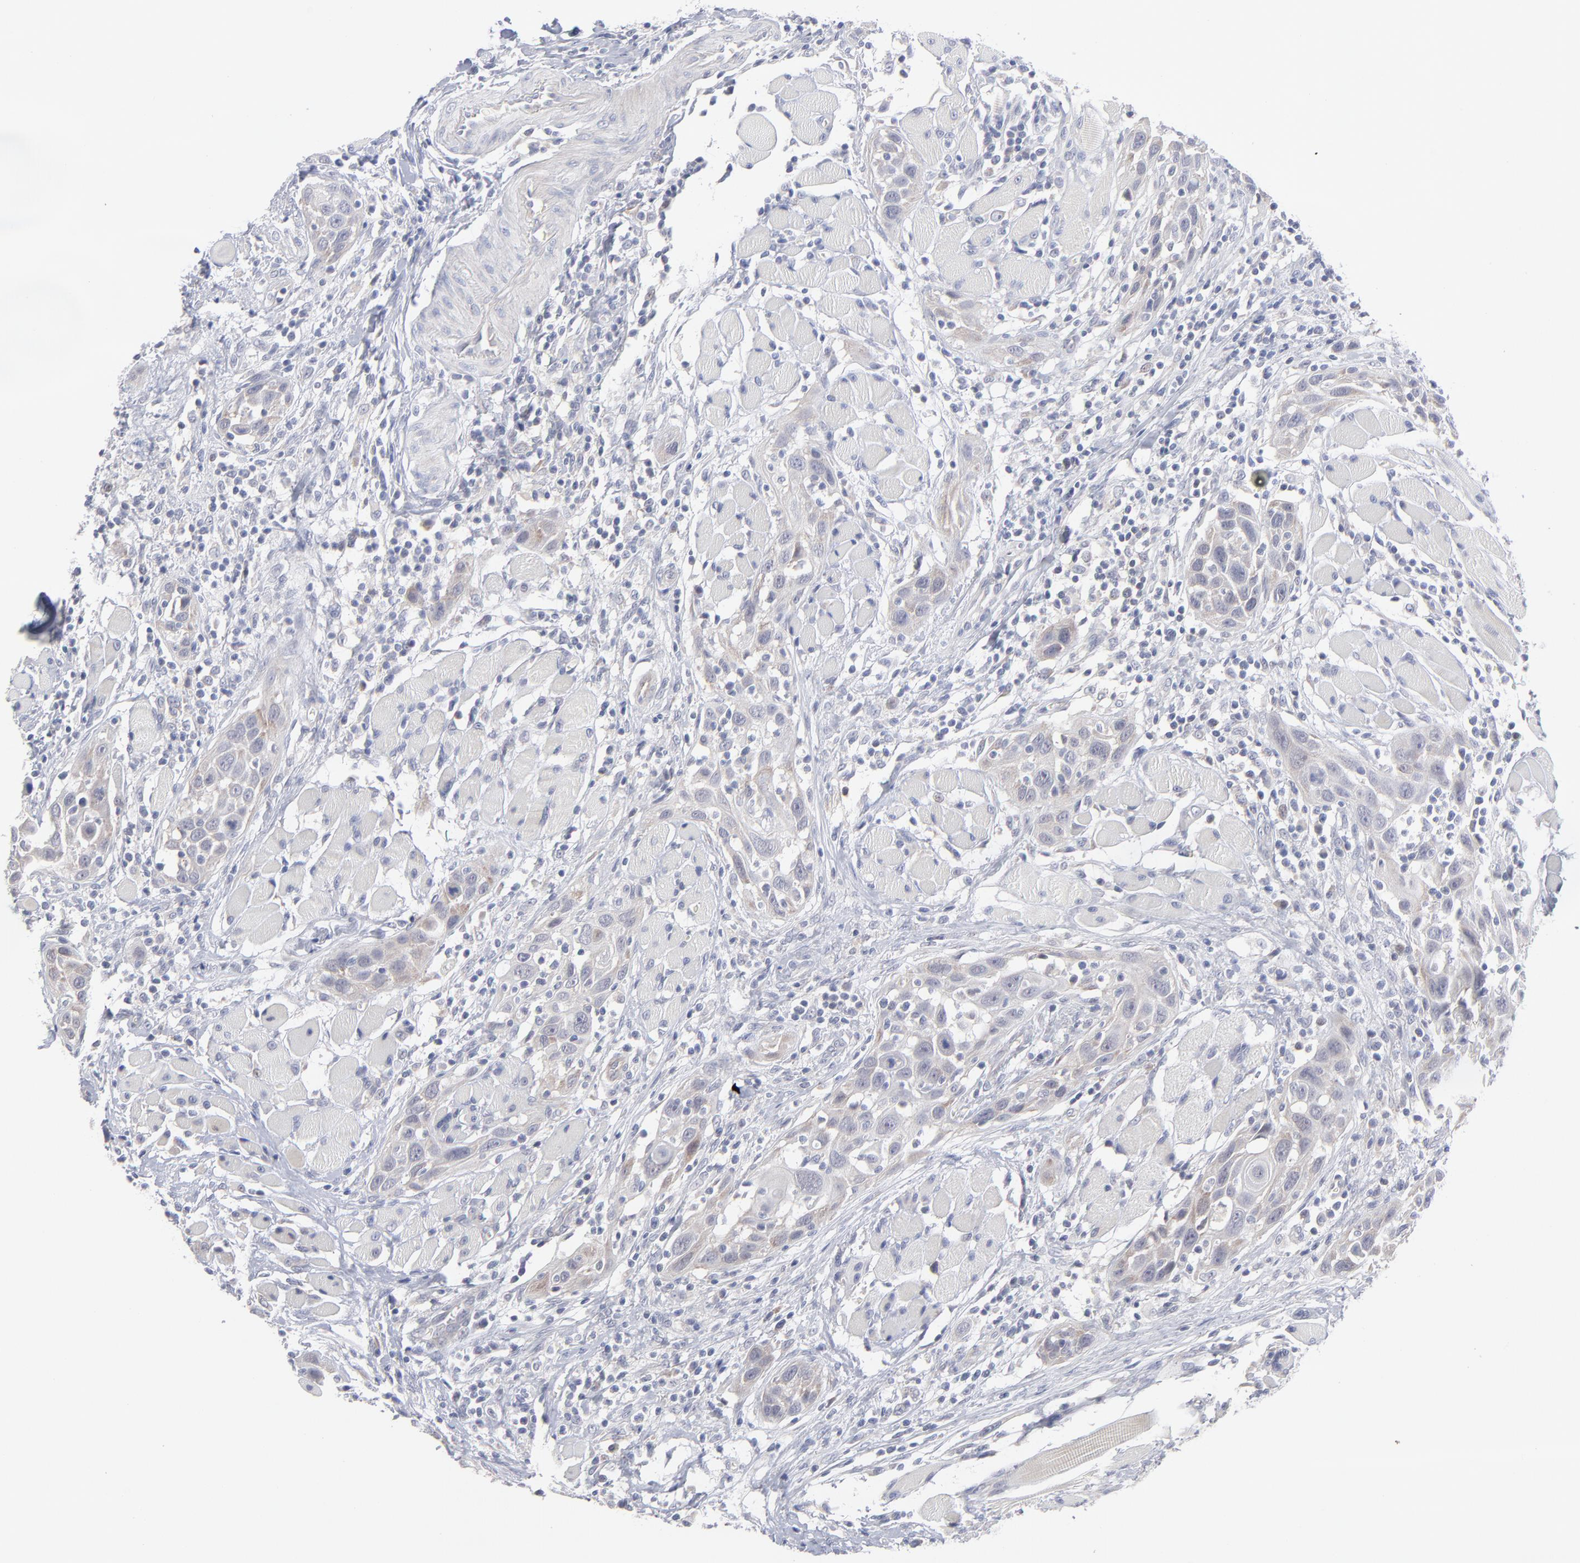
{"staining": {"intensity": "negative", "quantity": "none", "location": "none"}, "tissue": "head and neck cancer", "cell_type": "Tumor cells", "image_type": "cancer", "snomed": [{"axis": "morphology", "description": "Squamous cell carcinoma, NOS"}, {"axis": "topography", "description": "Oral tissue"}, {"axis": "topography", "description": "Head-Neck"}], "caption": "An immunohistochemistry micrograph of head and neck cancer is shown. There is no staining in tumor cells of head and neck cancer.", "gene": "RPS24", "patient": {"sex": "female", "age": 50}}